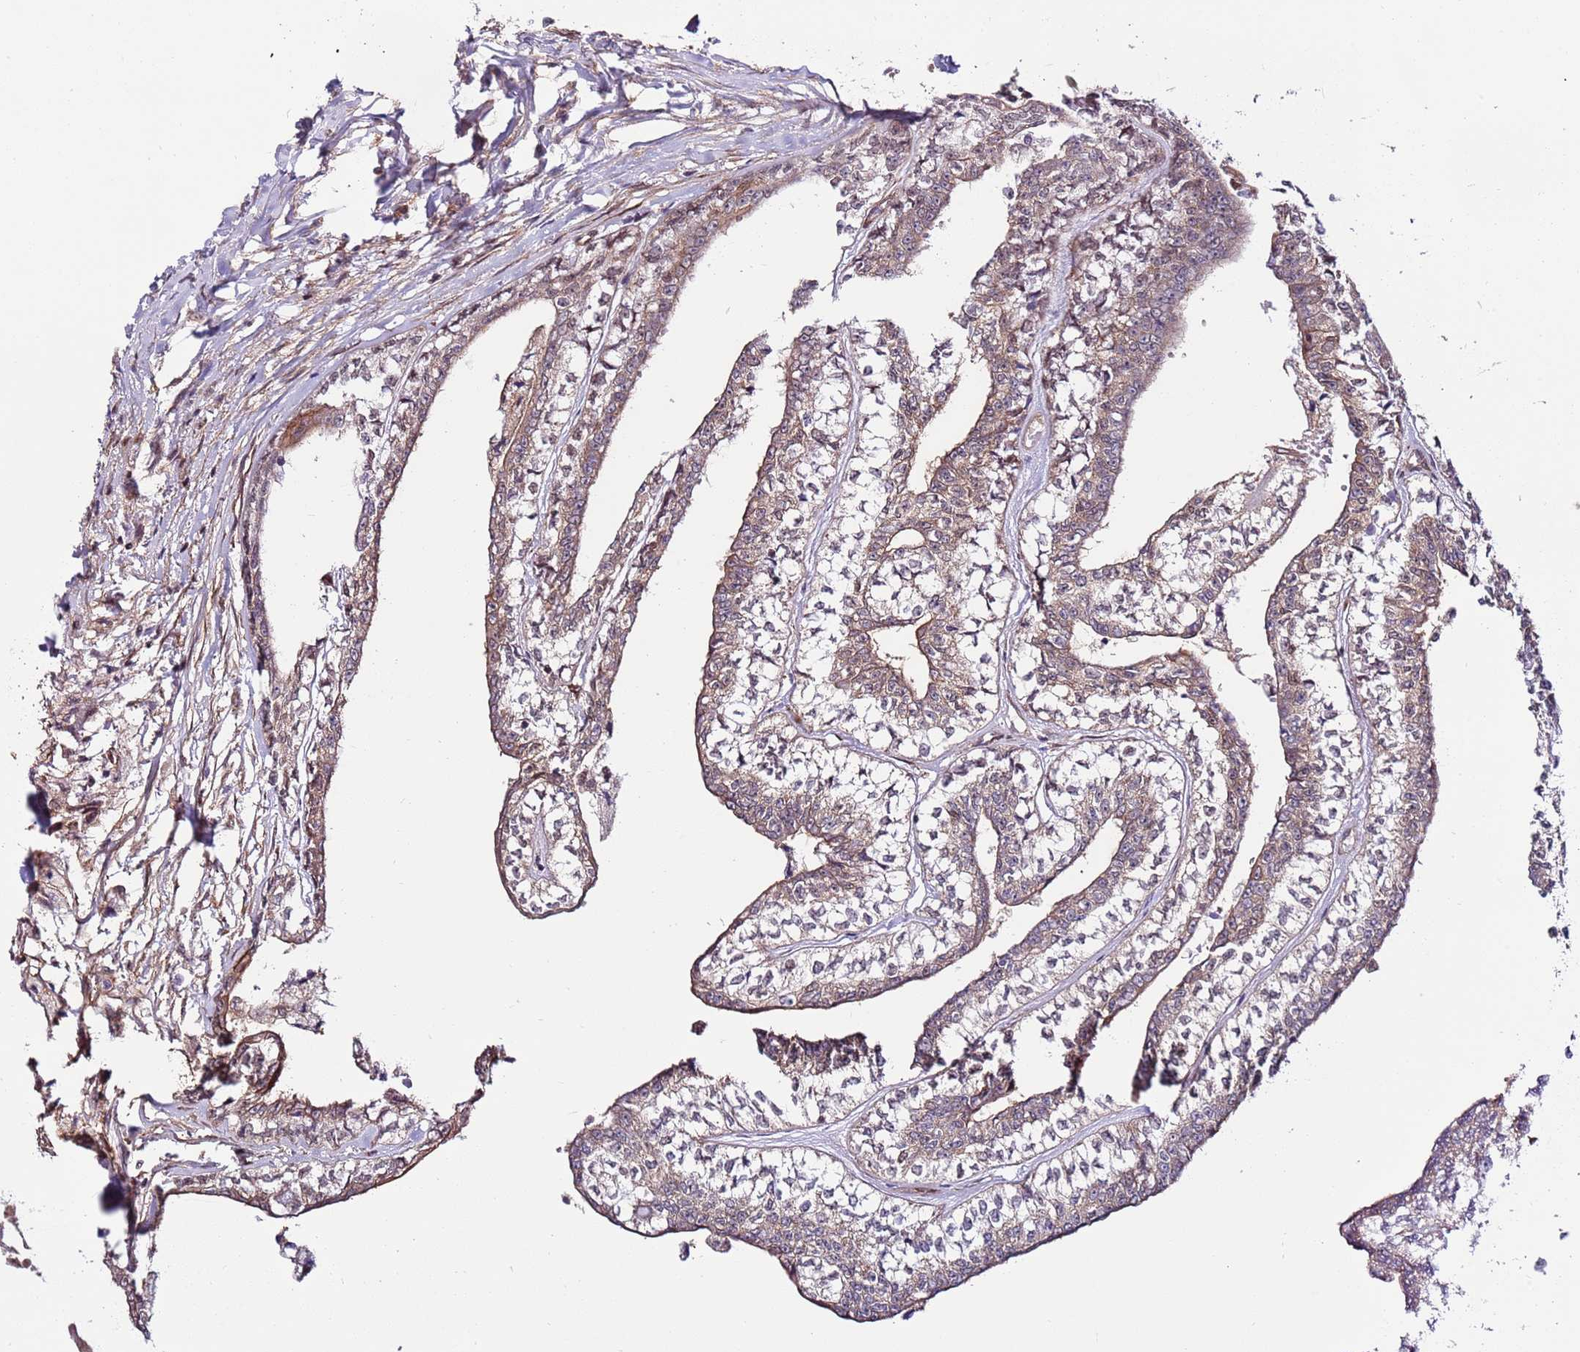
{"staining": {"intensity": "weak", "quantity": "<25%", "location": "cytoplasmic/membranous"}, "tissue": "head and neck cancer", "cell_type": "Tumor cells", "image_type": "cancer", "snomed": [{"axis": "morphology", "description": "Adenocarcinoma, NOS"}, {"axis": "topography", "description": "Head-Neck"}], "caption": "Tumor cells are negative for protein expression in human head and neck cancer.", "gene": "DCAF4", "patient": {"sex": "female", "age": 73}}